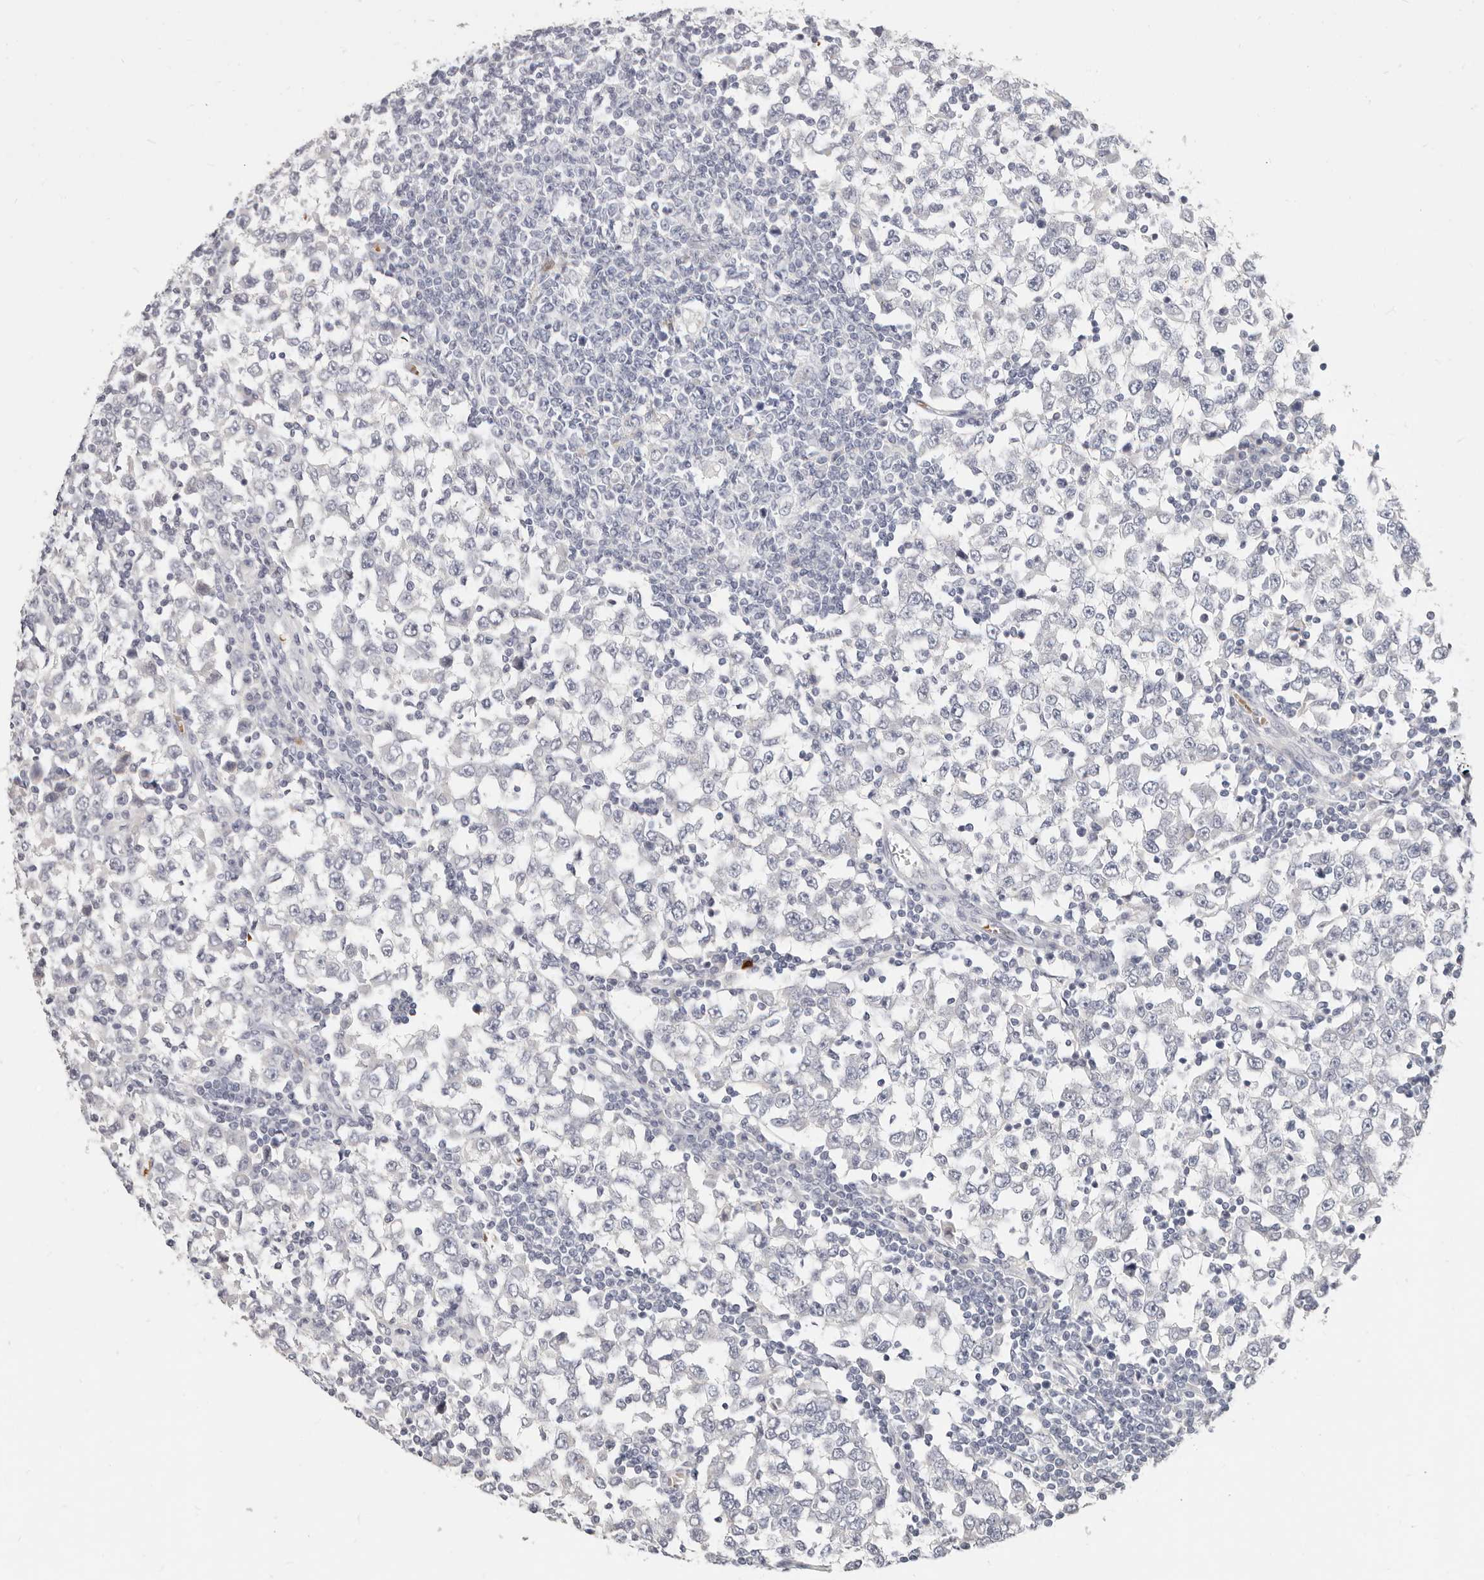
{"staining": {"intensity": "negative", "quantity": "none", "location": "none"}, "tissue": "testis cancer", "cell_type": "Tumor cells", "image_type": "cancer", "snomed": [{"axis": "morphology", "description": "Seminoma, NOS"}, {"axis": "topography", "description": "Testis"}], "caption": "IHC image of human testis cancer stained for a protein (brown), which reveals no positivity in tumor cells.", "gene": "TMEM63B", "patient": {"sex": "male", "age": 65}}